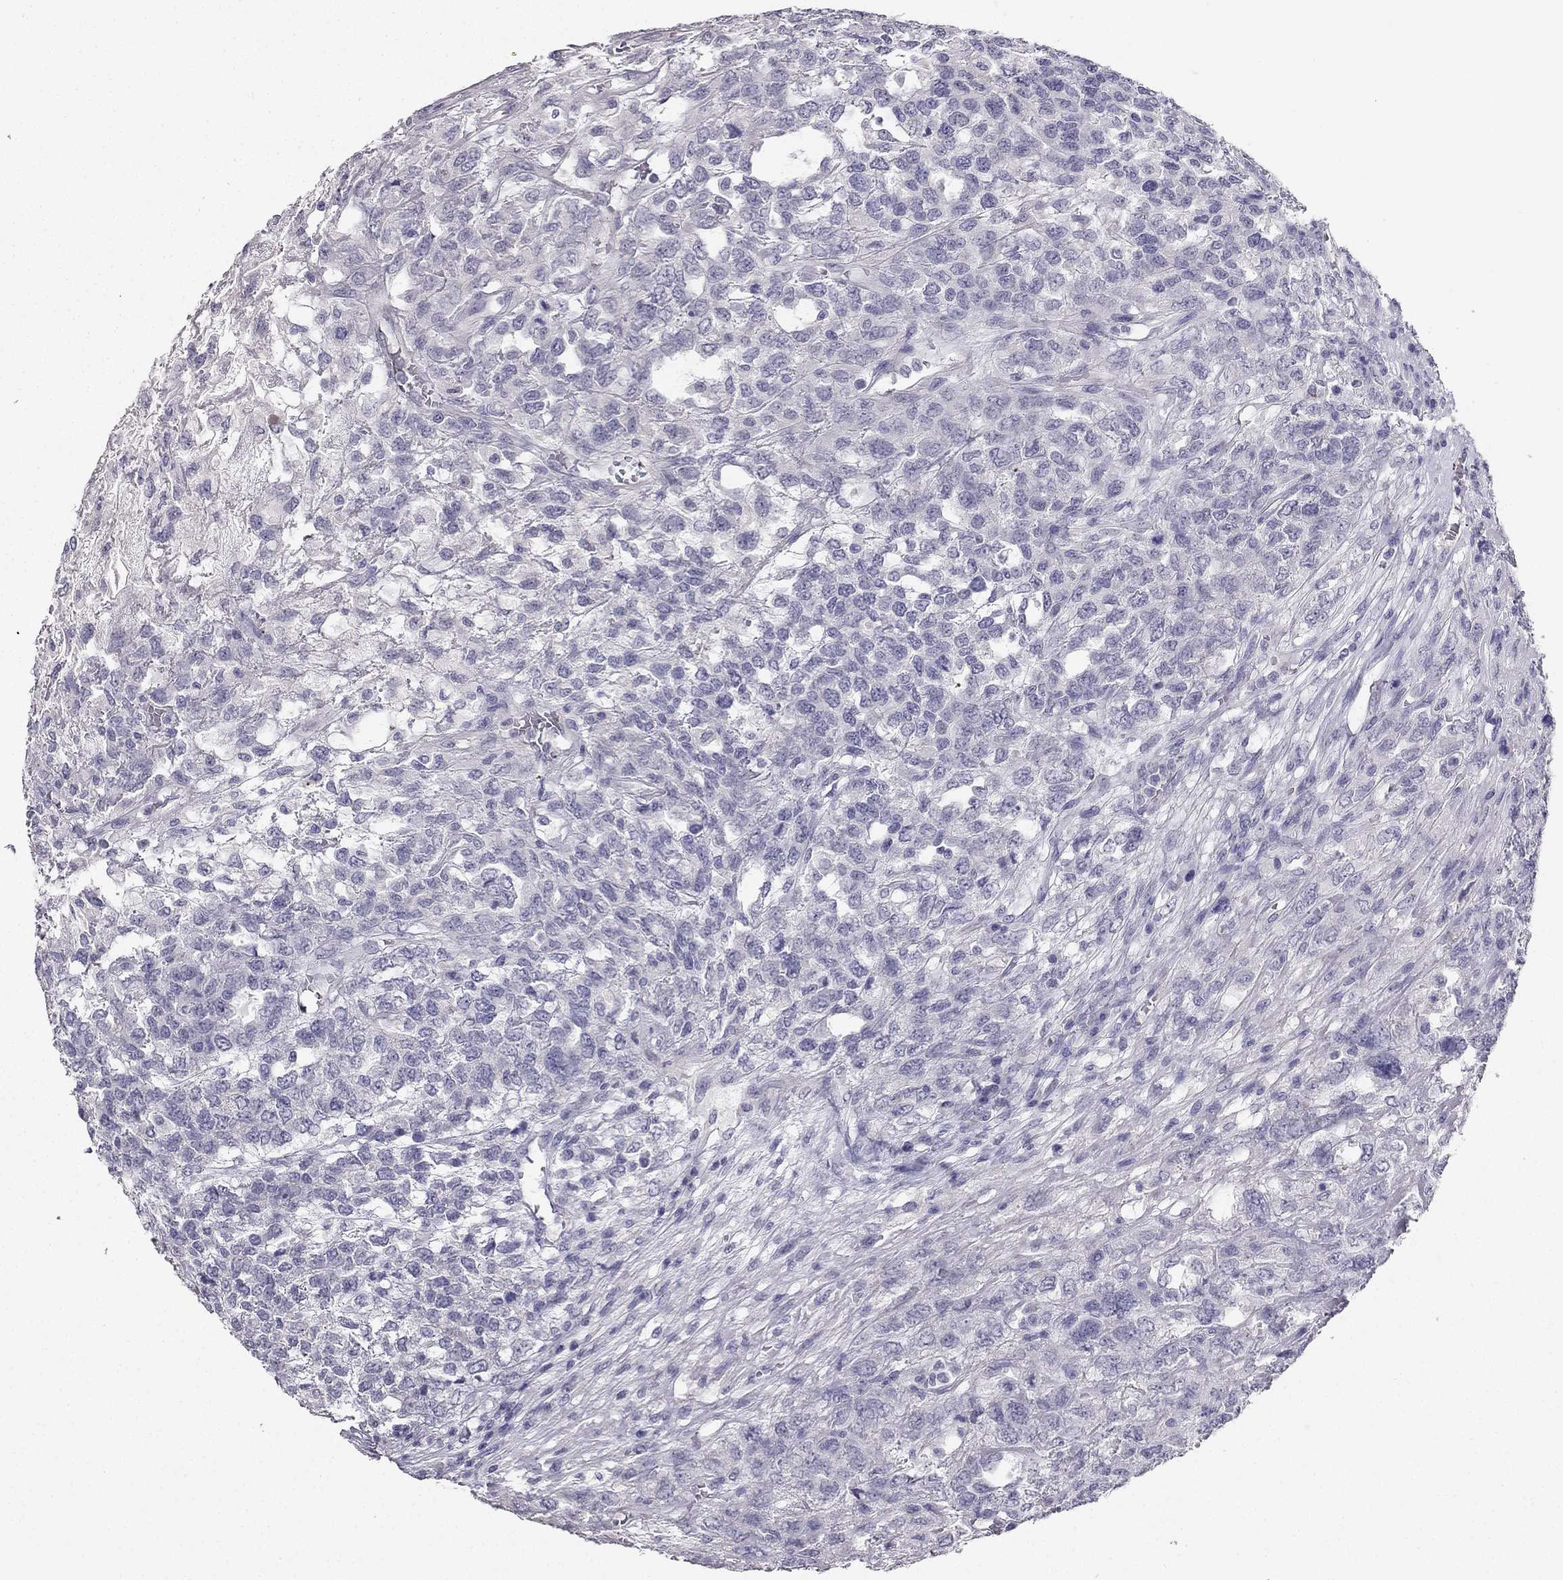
{"staining": {"intensity": "negative", "quantity": "none", "location": "none"}, "tissue": "testis cancer", "cell_type": "Tumor cells", "image_type": "cancer", "snomed": [{"axis": "morphology", "description": "Seminoma, NOS"}, {"axis": "topography", "description": "Testis"}], "caption": "Testis cancer (seminoma) was stained to show a protein in brown. There is no significant staining in tumor cells.", "gene": "CALB2", "patient": {"sex": "male", "age": 52}}